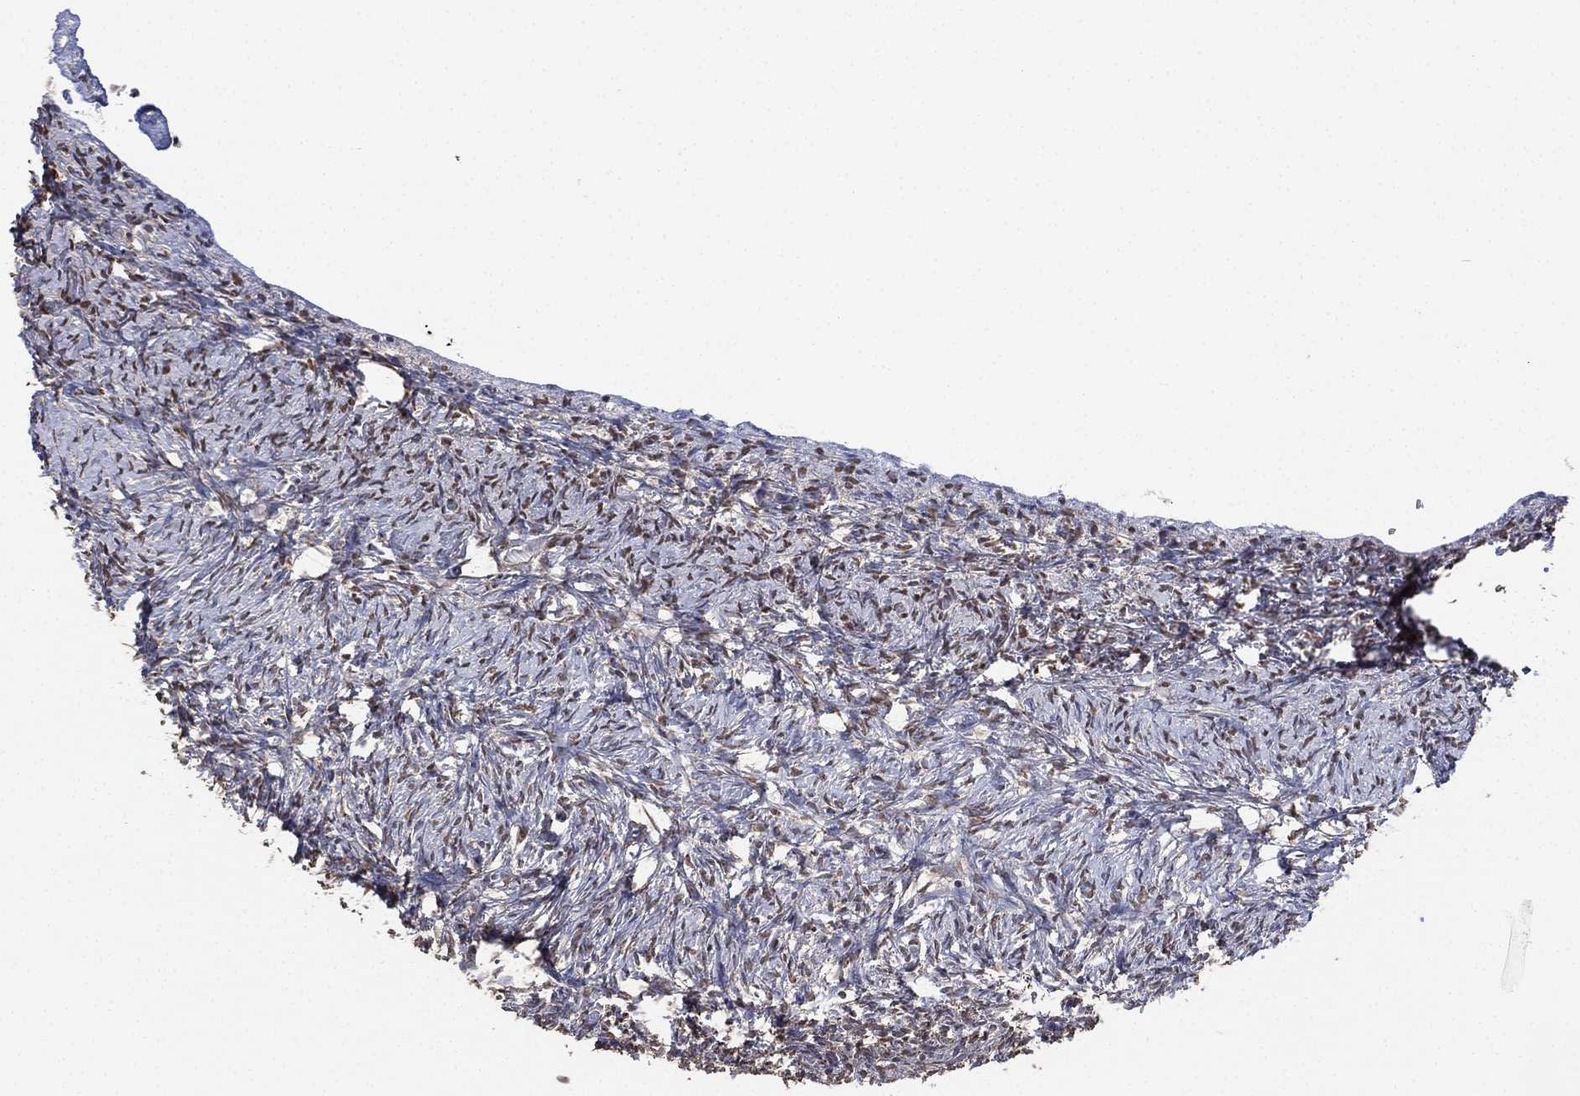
{"staining": {"intensity": "negative", "quantity": "none", "location": "none"}, "tissue": "ovary", "cell_type": "Follicle cells", "image_type": "normal", "snomed": [{"axis": "morphology", "description": "Normal tissue, NOS"}, {"axis": "topography", "description": "Ovary"}], "caption": "IHC of benign human ovary reveals no positivity in follicle cells.", "gene": "ALDH7A1", "patient": {"sex": "female", "age": 43}}